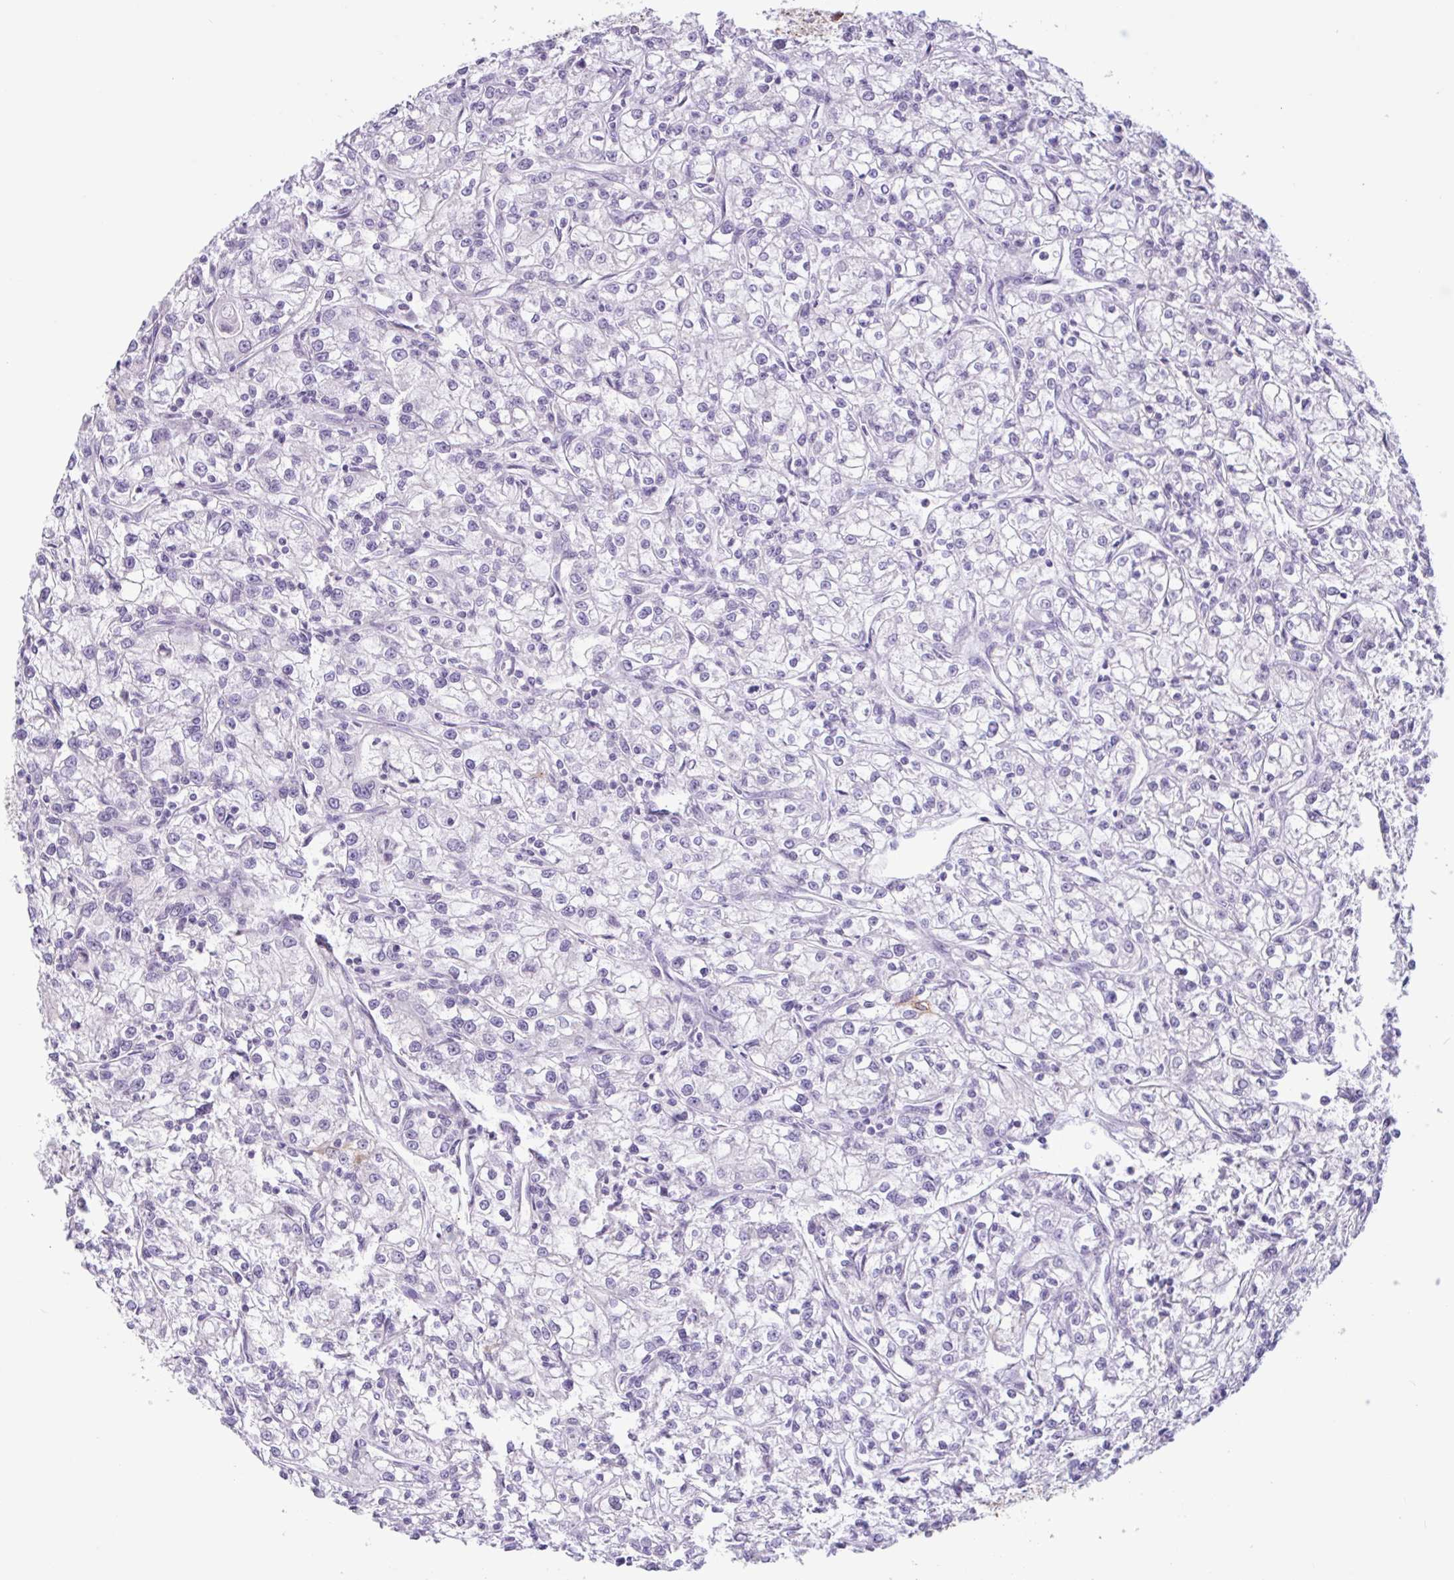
{"staining": {"intensity": "negative", "quantity": "none", "location": "none"}, "tissue": "renal cancer", "cell_type": "Tumor cells", "image_type": "cancer", "snomed": [{"axis": "morphology", "description": "Adenocarcinoma, NOS"}, {"axis": "topography", "description": "Kidney"}], "caption": "High power microscopy image of an immunohistochemistry (IHC) photomicrograph of renal cancer (adenocarcinoma), revealing no significant staining in tumor cells.", "gene": "CTSE", "patient": {"sex": "female", "age": 59}}